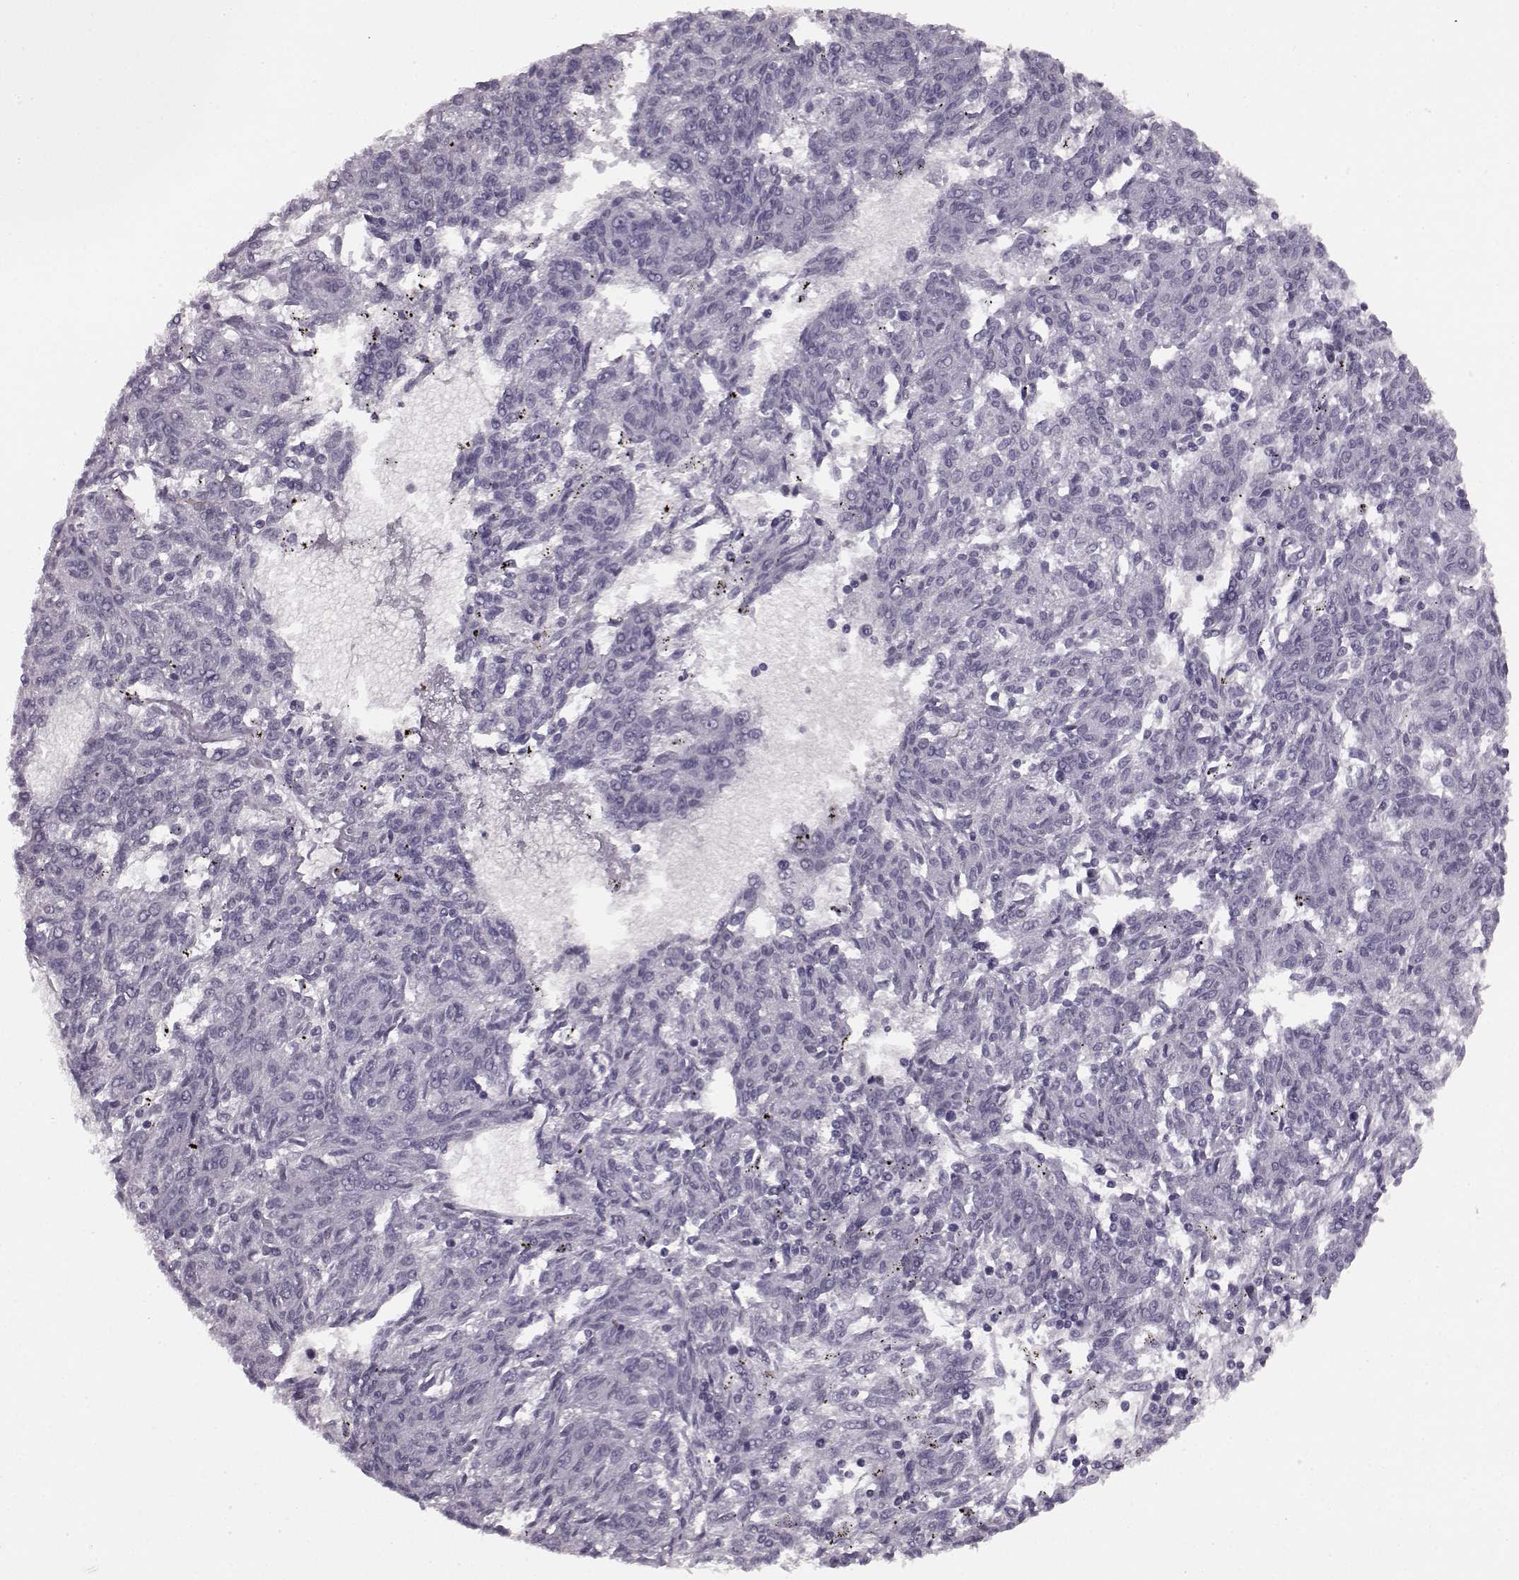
{"staining": {"intensity": "negative", "quantity": "none", "location": "none"}, "tissue": "melanoma", "cell_type": "Tumor cells", "image_type": "cancer", "snomed": [{"axis": "morphology", "description": "Malignant melanoma, NOS"}, {"axis": "topography", "description": "Skin"}], "caption": "Malignant melanoma was stained to show a protein in brown. There is no significant expression in tumor cells. The staining was performed using DAB to visualize the protein expression in brown, while the nuclei were stained in blue with hematoxylin (Magnification: 20x).", "gene": "JSRP1", "patient": {"sex": "female", "age": 72}}